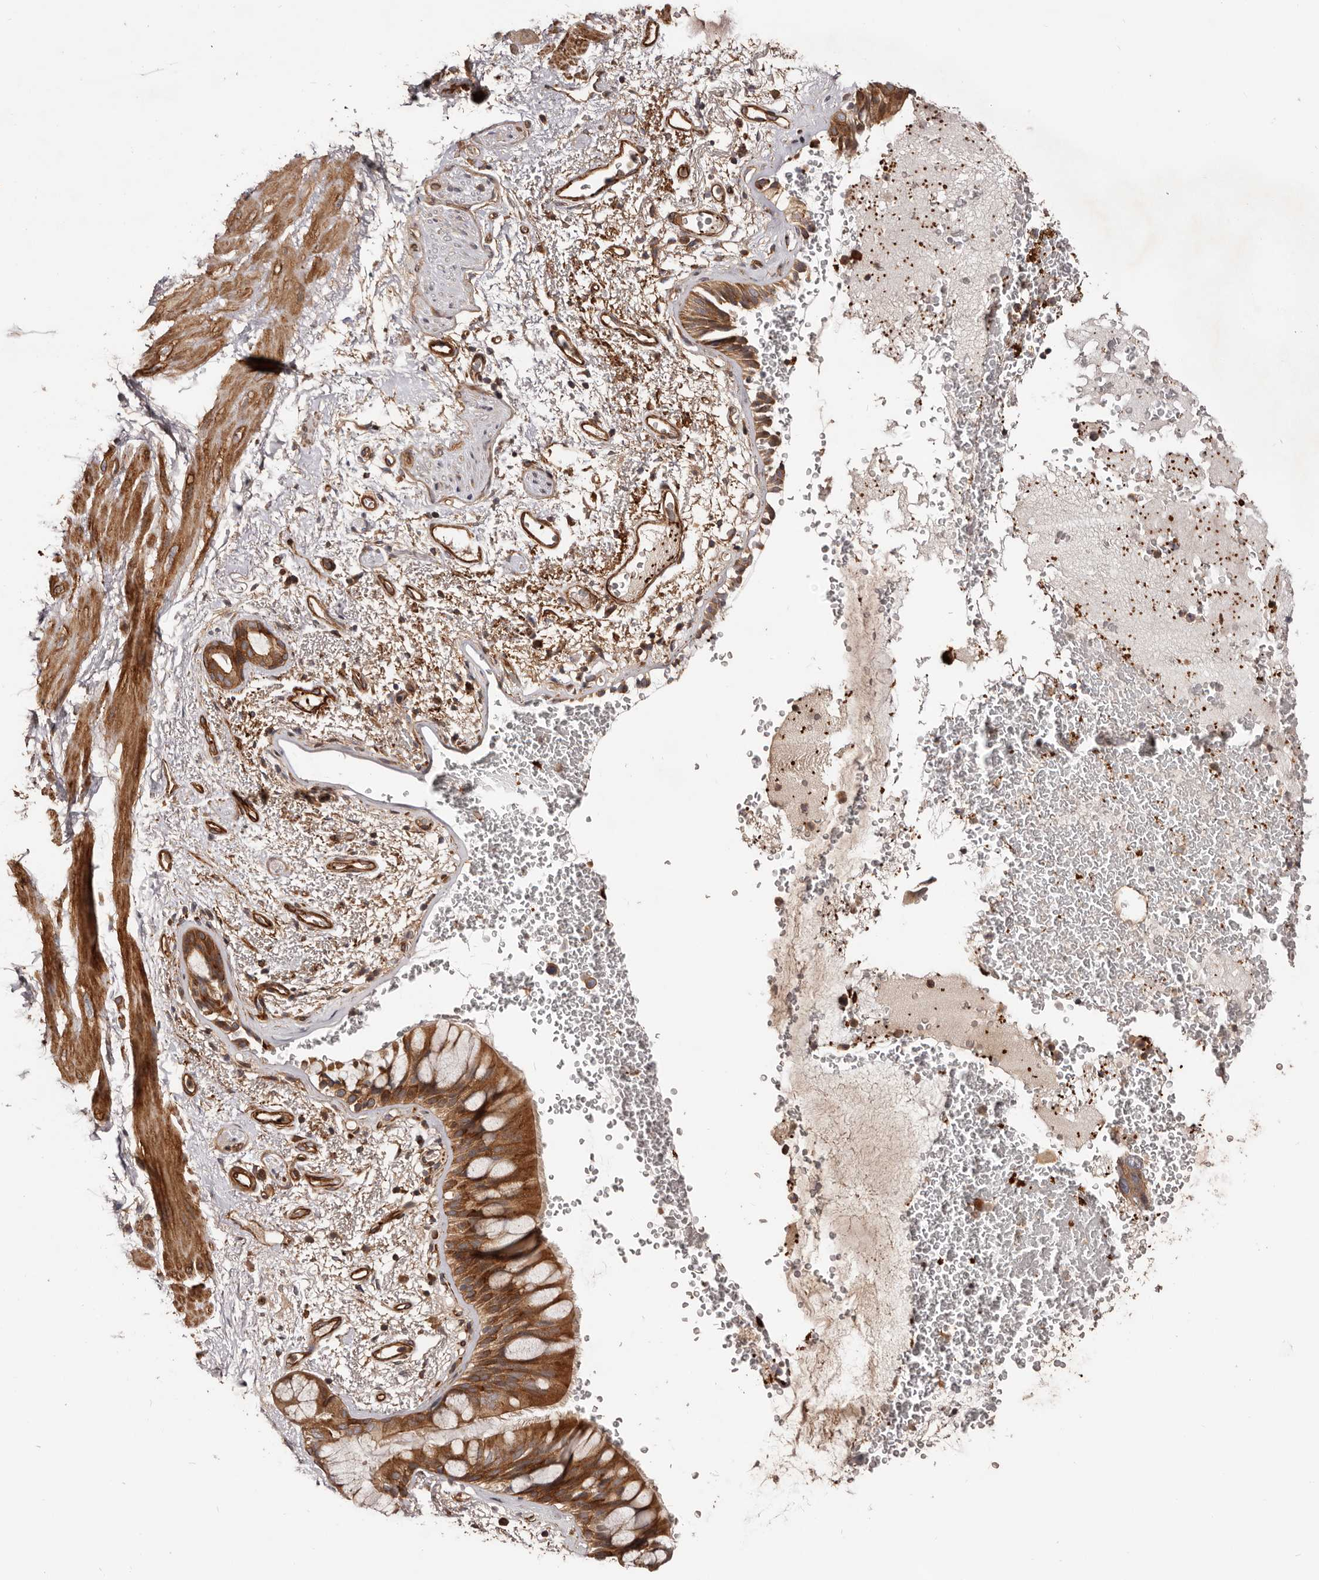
{"staining": {"intensity": "strong", "quantity": ">75%", "location": "cytoplasmic/membranous"}, "tissue": "bronchus", "cell_type": "Respiratory epithelial cells", "image_type": "normal", "snomed": [{"axis": "morphology", "description": "Normal tissue, NOS"}, {"axis": "morphology", "description": "Squamous cell carcinoma, NOS"}, {"axis": "topography", "description": "Lymph node"}, {"axis": "topography", "description": "Bronchus"}, {"axis": "topography", "description": "Lung"}], "caption": "Protein expression analysis of benign bronchus reveals strong cytoplasmic/membranous positivity in approximately >75% of respiratory epithelial cells. (DAB IHC with brightfield microscopy, high magnification).", "gene": "GTPBP1", "patient": {"sex": "male", "age": 66}}